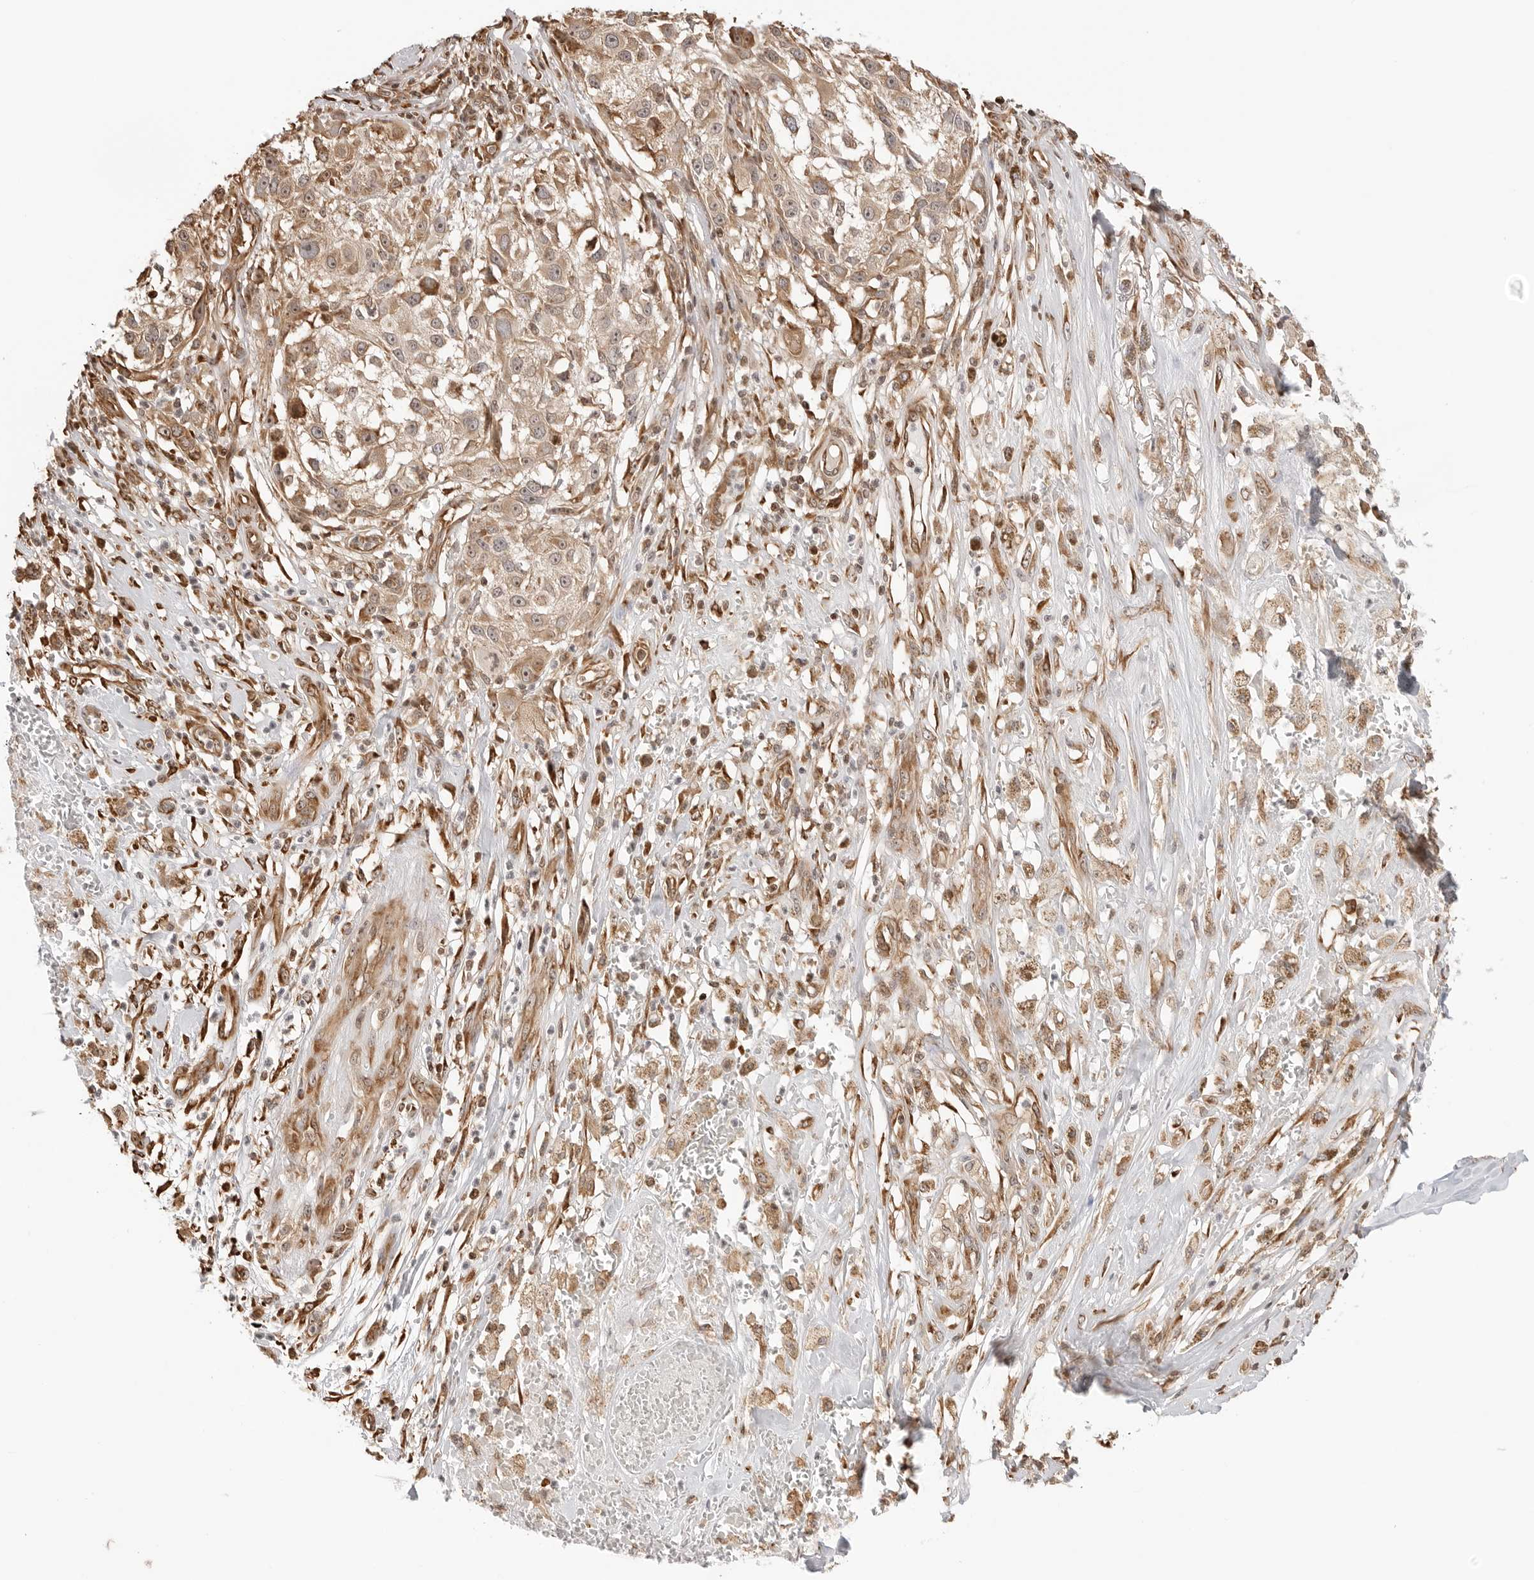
{"staining": {"intensity": "moderate", "quantity": ">75%", "location": "cytoplasmic/membranous,nuclear"}, "tissue": "melanoma", "cell_type": "Tumor cells", "image_type": "cancer", "snomed": [{"axis": "morphology", "description": "Necrosis, NOS"}, {"axis": "morphology", "description": "Malignant melanoma, NOS"}, {"axis": "topography", "description": "Skin"}], "caption": "A histopathology image showing moderate cytoplasmic/membranous and nuclear expression in about >75% of tumor cells in malignant melanoma, as visualized by brown immunohistochemical staining.", "gene": "FKBP14", "patient": {"sex": "female", "age": 87}}